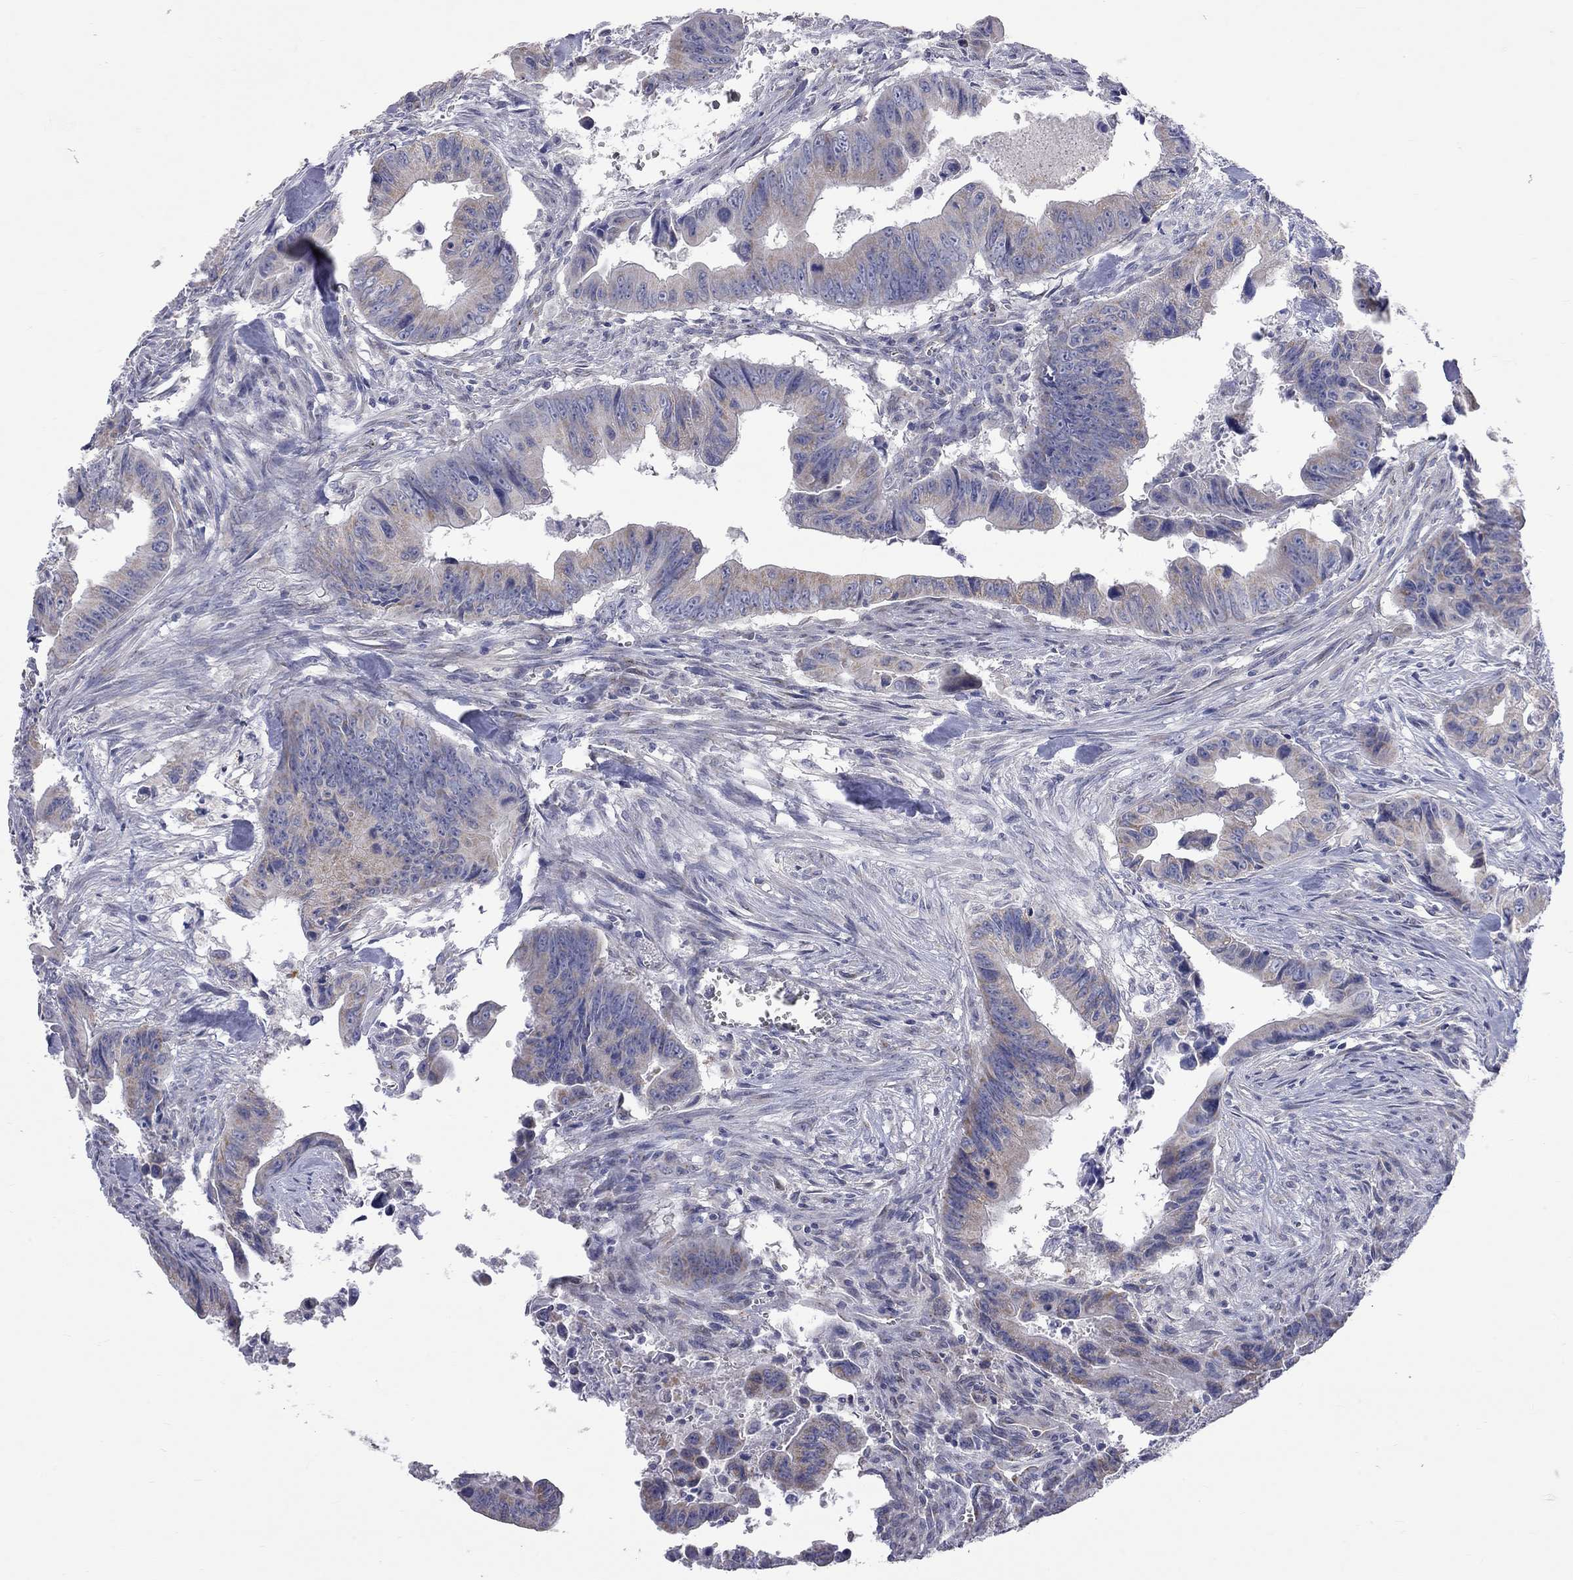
{"staining": {"intensity": "weak", "quantity": "<25%", "location": "cytoplasmic/membranous"}, "tissue": "colorectal cancer", "cell_type": "Tumor cells", "image_type": "cancer", "snomed": [{"axis": "morphology", "description": "Adenocarcinoma, NOS"}, {"axis": "topography", "description": "Colon"}], "caption": "A high-resolution photomicrograph shows immunohistochemistry (IHC) staining of adenocarcinoma (colorectal), which shows no significant positivity in tumor cells.", "gene": "OPRK1", "patient": {"sex": "female", "age": 87}}